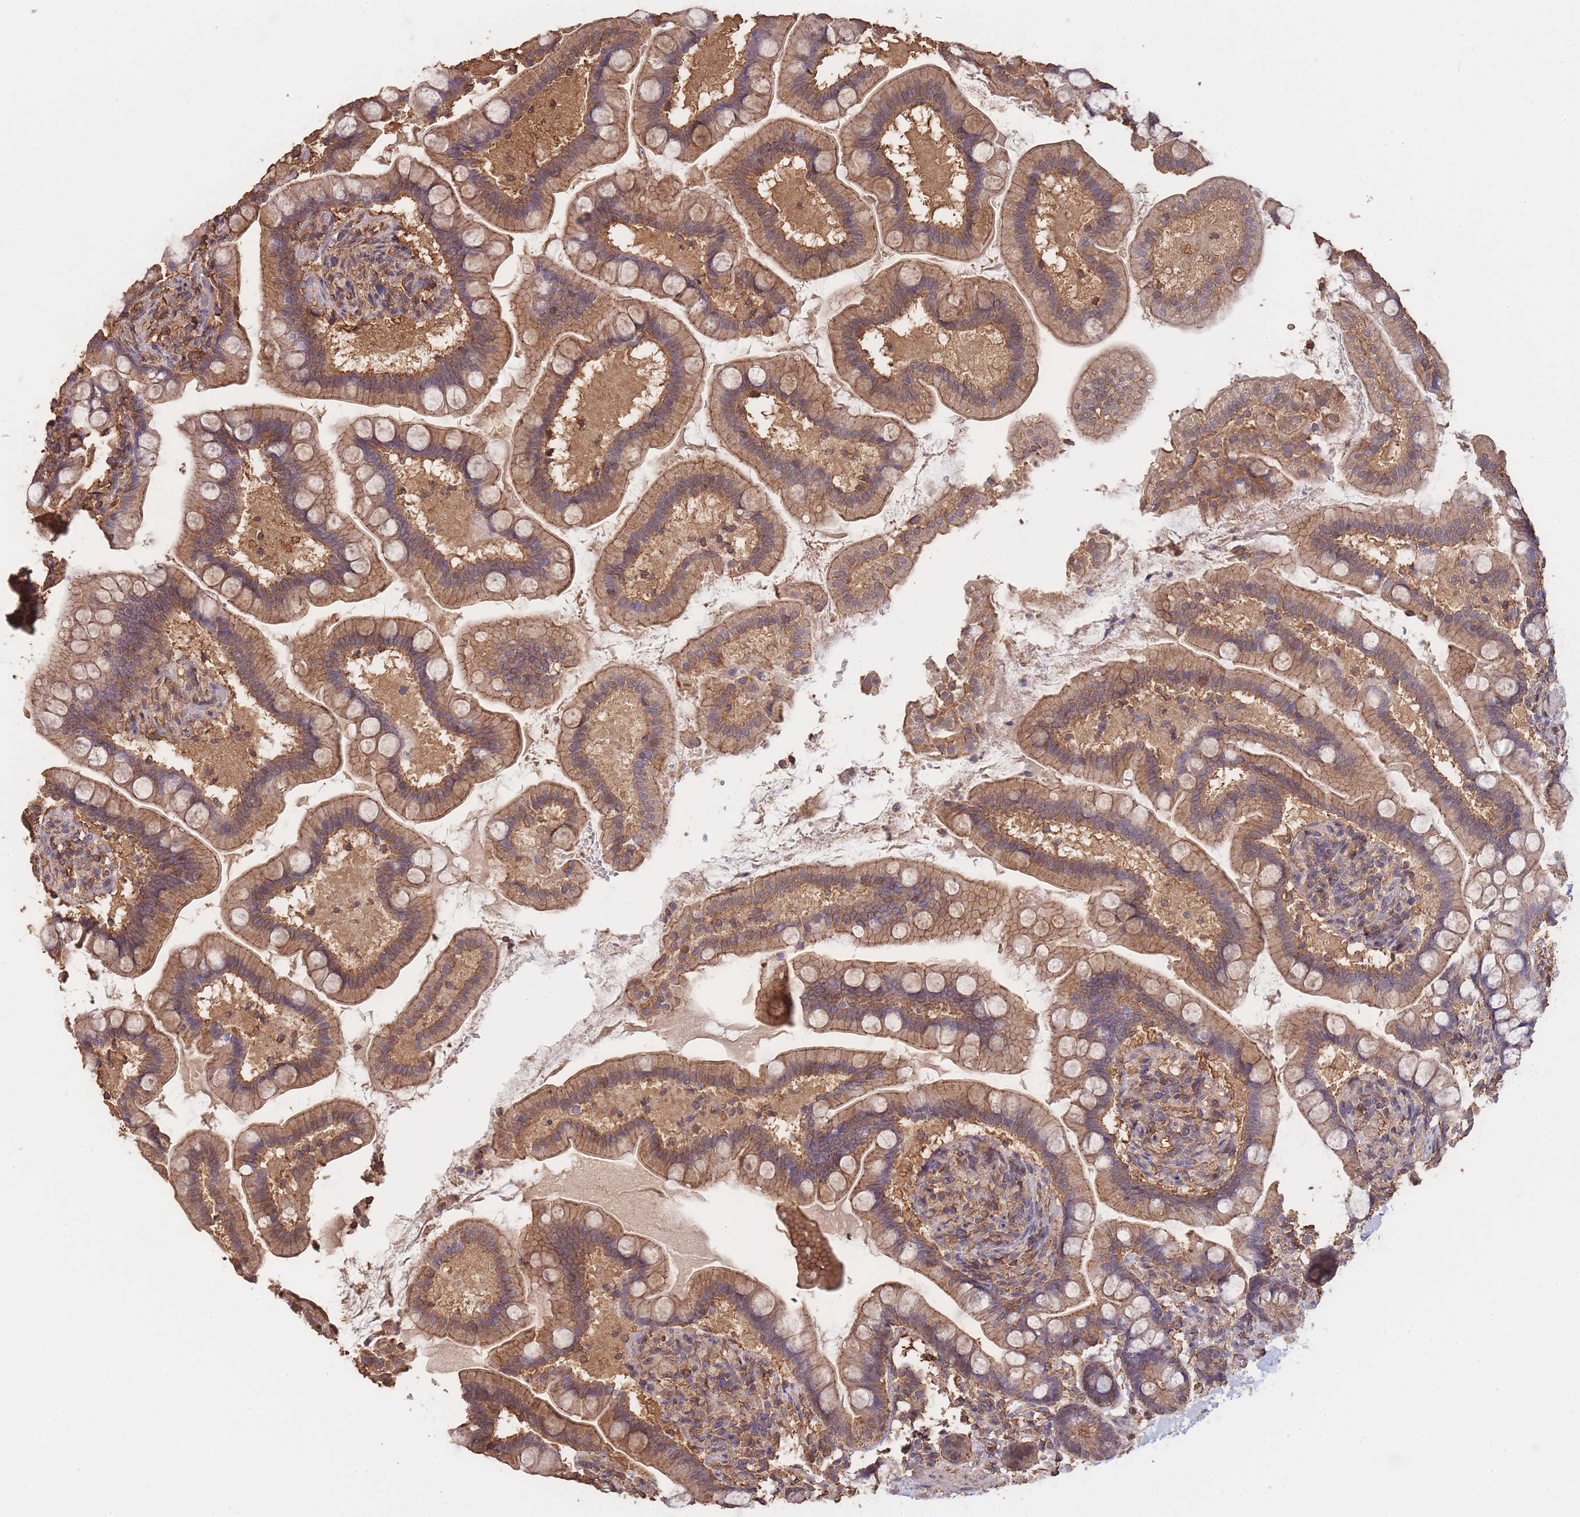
{"staining": {"intensity": "moderate", "quantity": ">75%", "location": "cytoplasmic/membranous"}, "tissue": "small intestine", "cell_type": "Glandular cells", "image_type": "normal", "snomed": [{"axis": "morphology", "description": "Normal tissue, NOS"}, {"axis": "topography", "description": "Small intestine"}], "caption": "About >75% of glandular cells in normal human small intestine reveal moderate cytoplasmic/membranous protein positivity as visualized by brown immunohistochemical staining.", "gene": "METRN", "patient": {"sex": "female", "age": 64}}